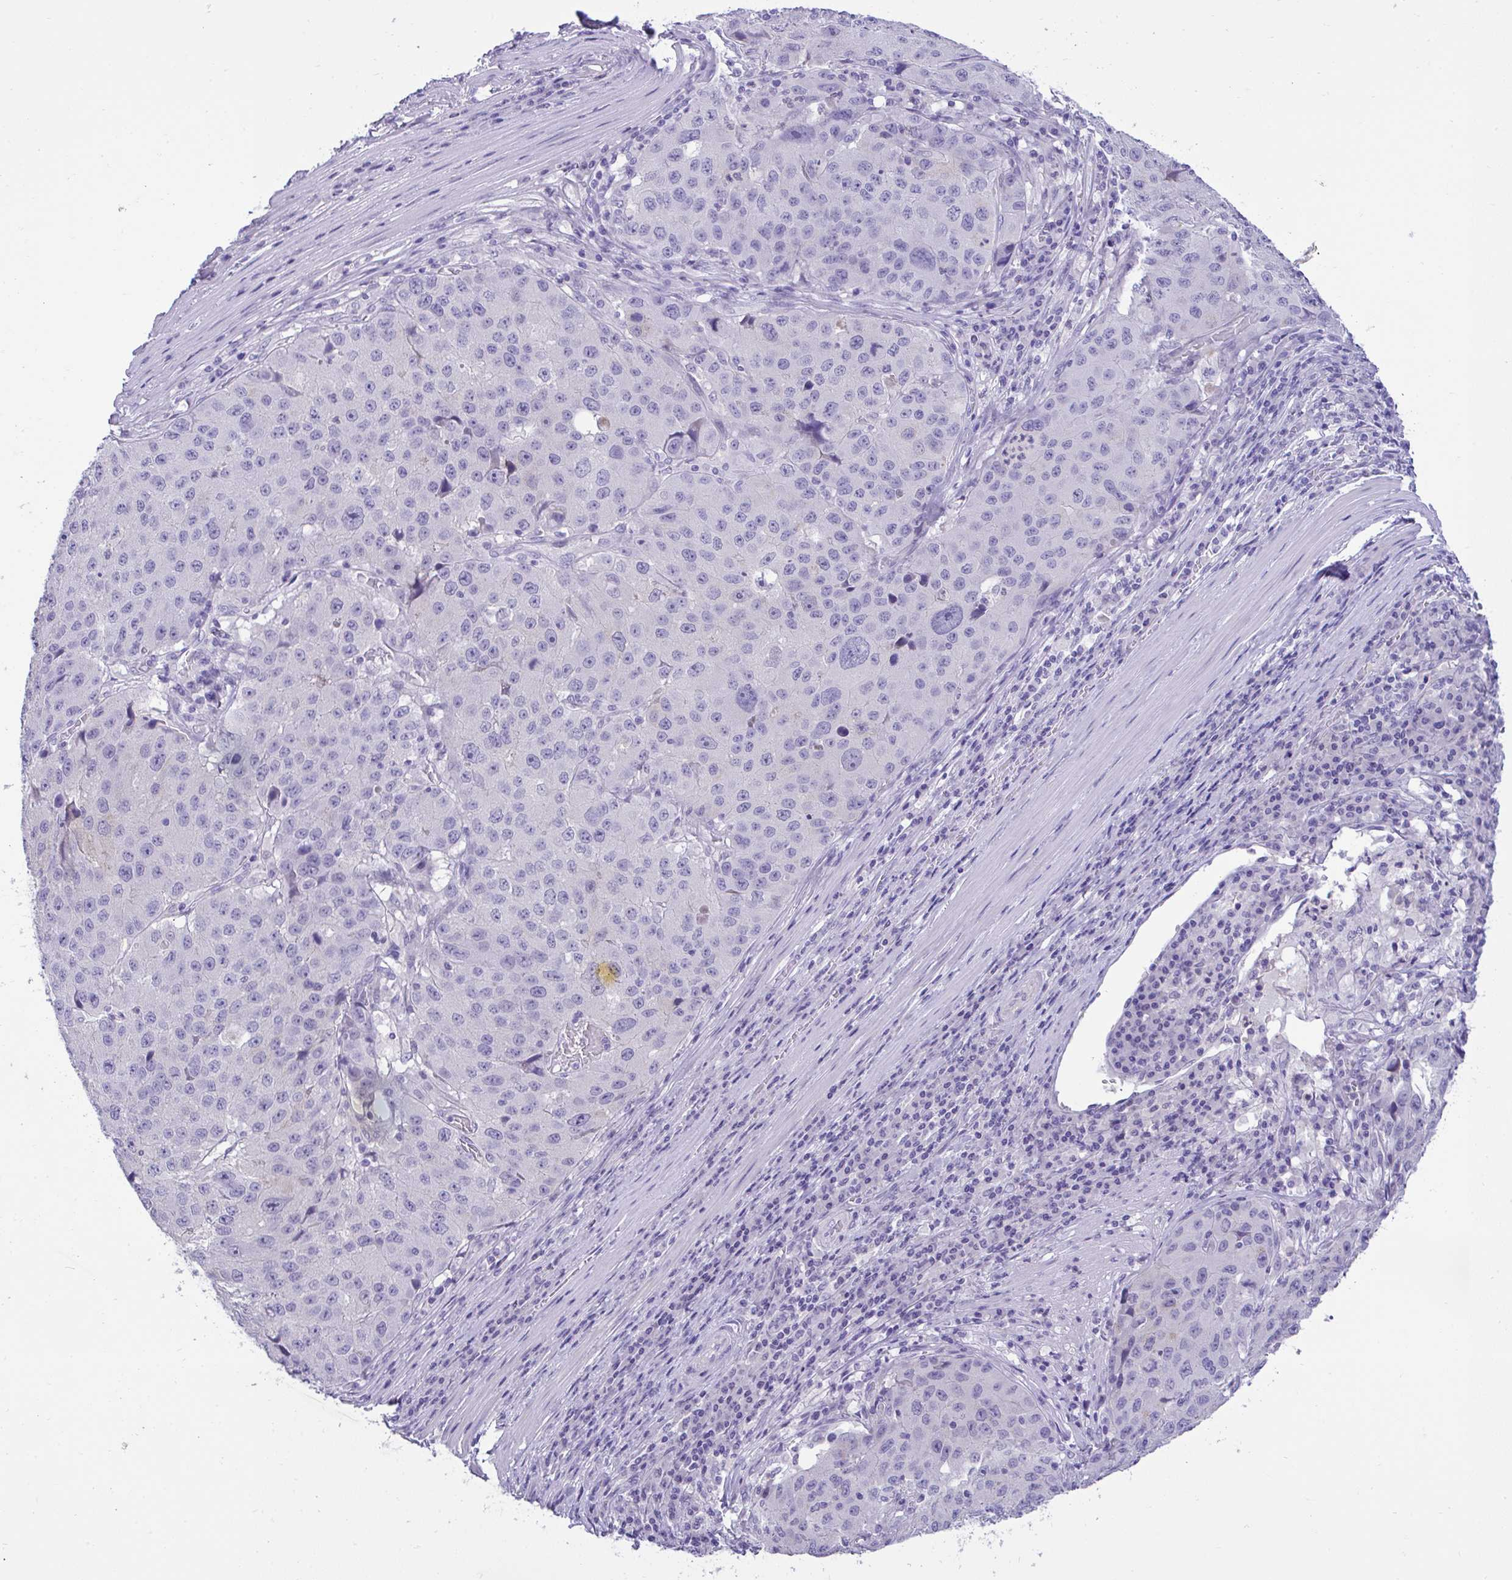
{"staining": {"intensity": "negative", "quantity": "none", "location": "none"}, "tissue": "stomach cancer", "cell_type": "Tumor cells", "image_type": "cancer", "snomed": [{"axis": "morphology", "description": "Adenocarcinoma, NOS"}, {"axis": "topography", "description": "Stomach"}], "caption": "Histopathology image shows no significant protein expression in tumor cells of adenocarcinoma (stomach). Nuclei are stained in blue.", "gene": "TMCO5A", "patient": {"sex": "male", "age": 71}}